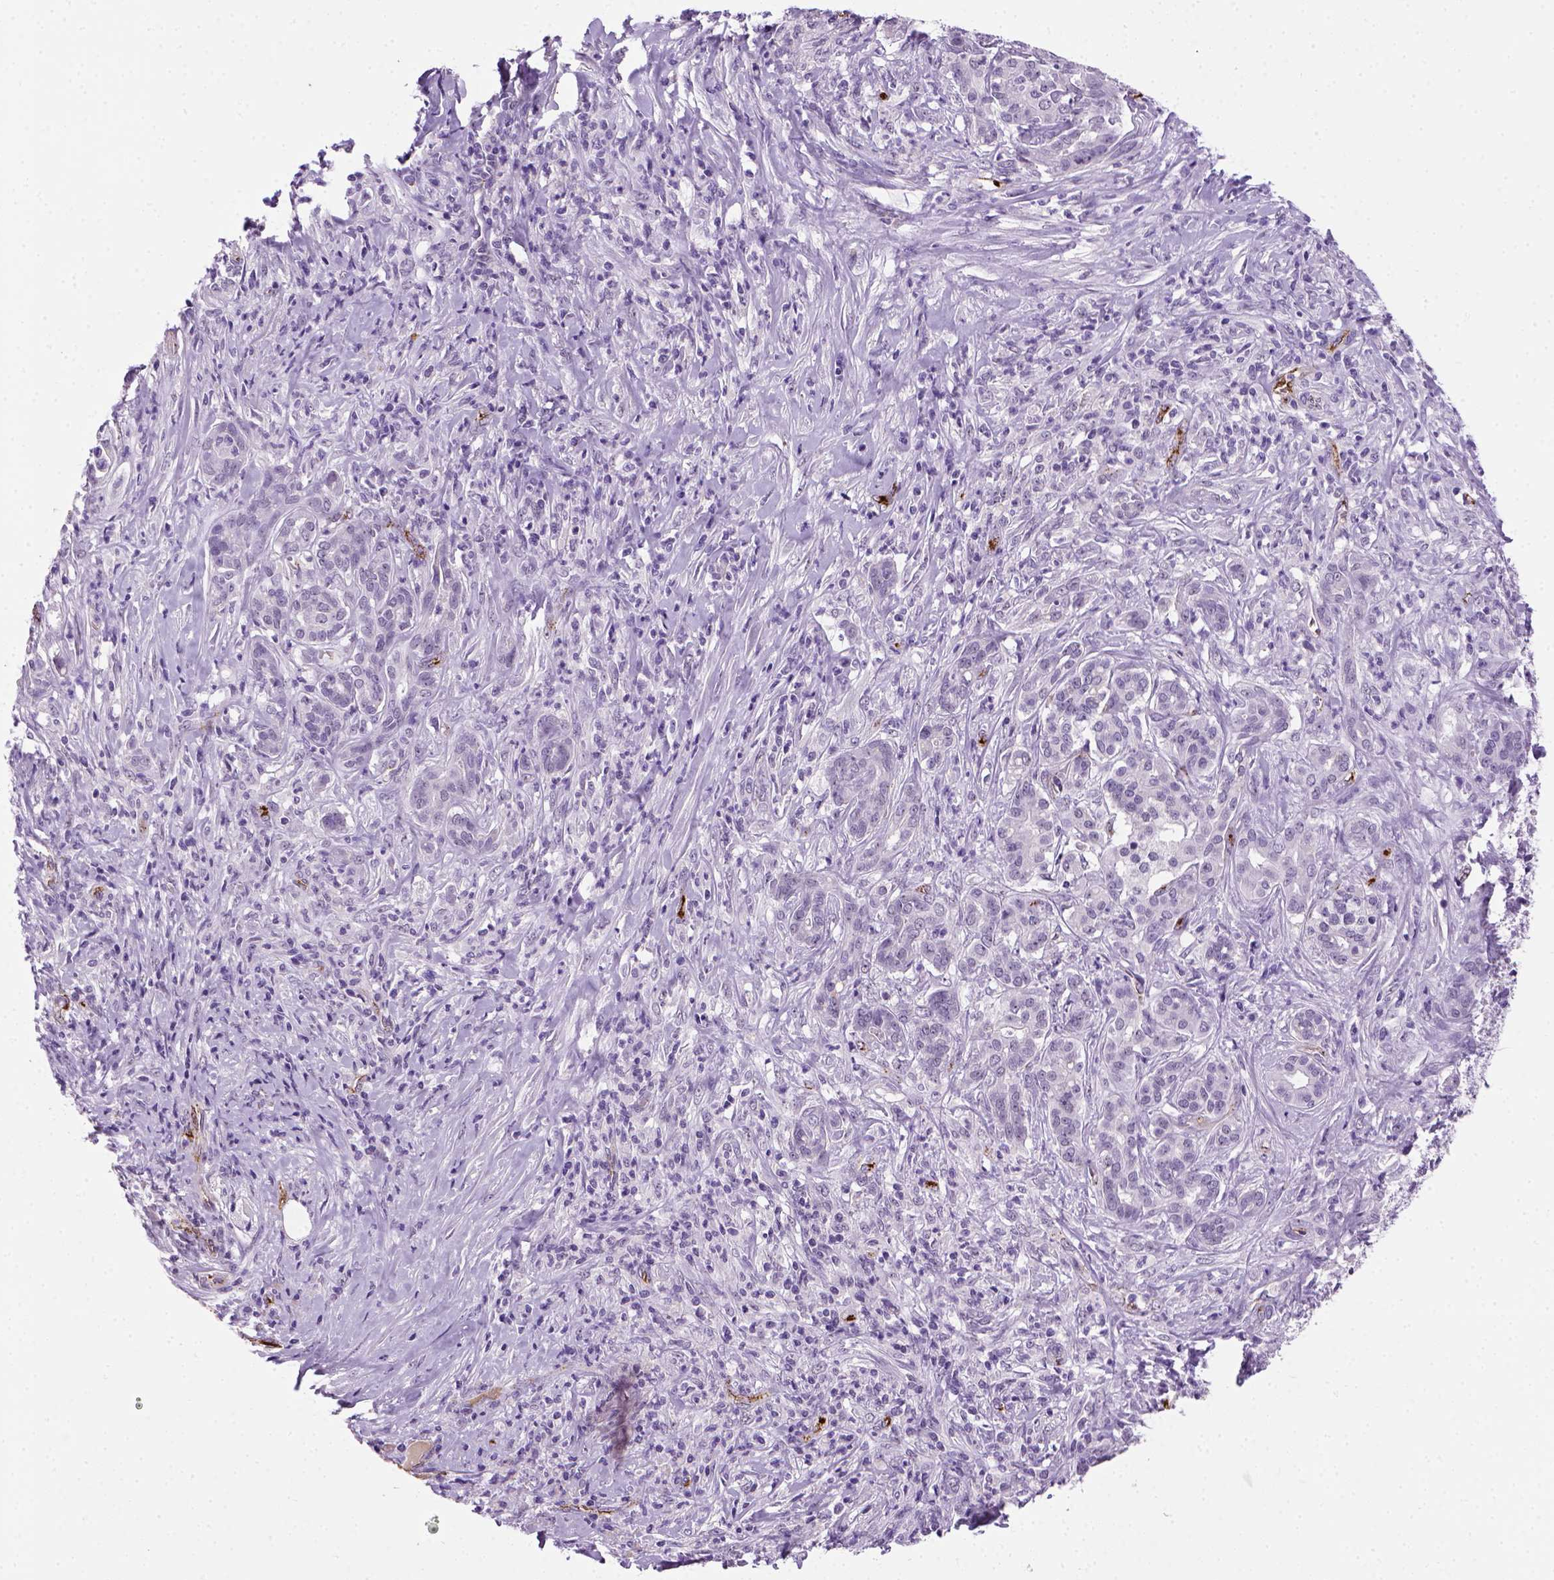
{"staining": {"intensity": "negative", "quantity": "none", "location": "none"}, "tissue": "pancreatic cancer", "cell_type": "Tumor cells", "image_type": "cancer", "snomed": [{"axis": "morphology", "description": "Normal tissue, NOS"}, {"axis": "morphology", "description": "Inflammation, NOS"}, {"axis": "morphology", "description": "Adenocarcinoma, NOS"}, {"axis": "topography", "description": "Pancreas"}], "caption": "There is no significant staining in tumor cells of adenocarcinoma (pancreatic).", "gene": "VWF", "patient": {"sex": "male", "age": 57}}